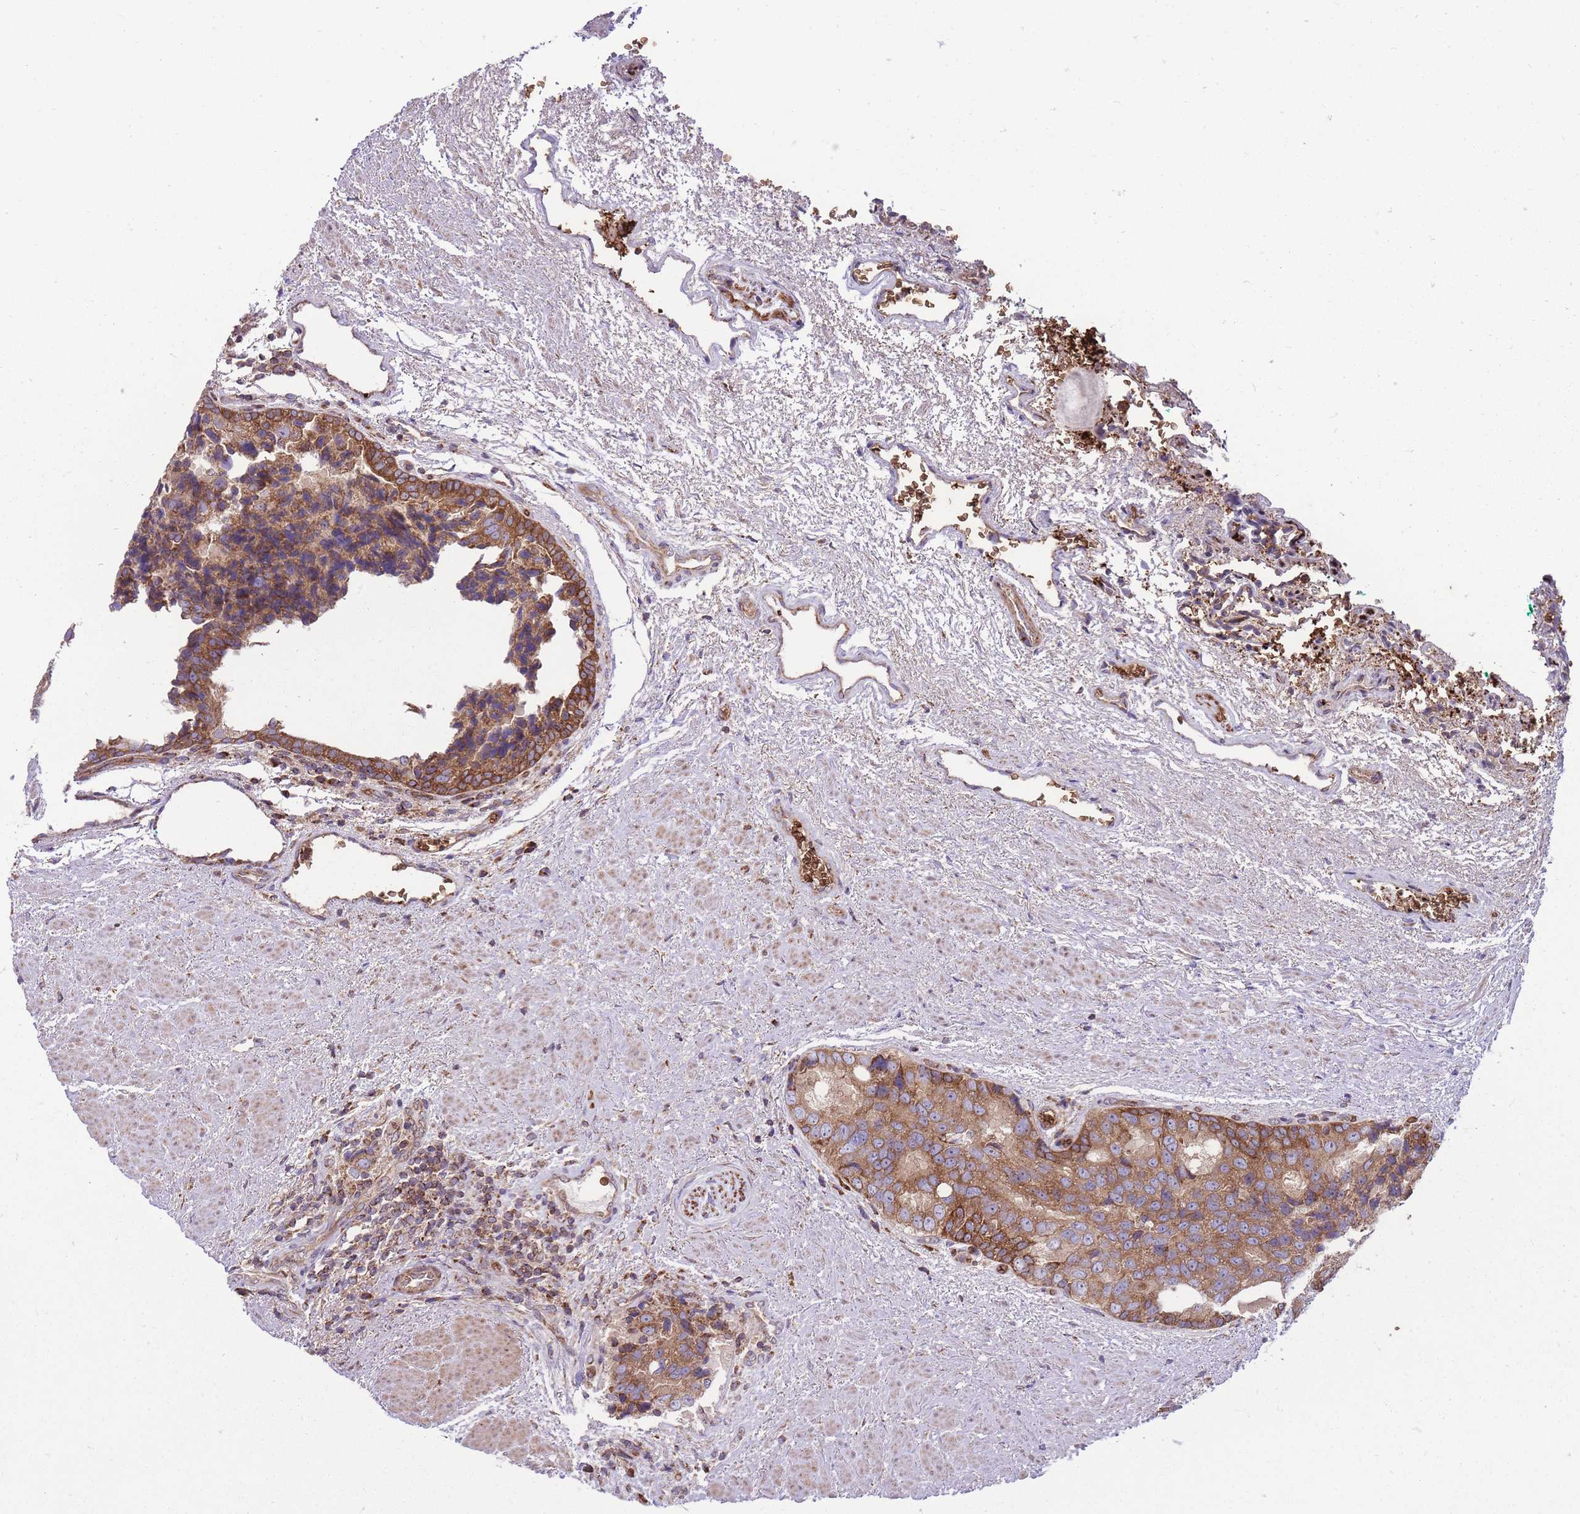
{"staining": {"intensity": "moderate", "quantity": ">75%", "location": "cytoplasmic/membranous"}, "tissue": "prostate cancer", "cell_type": "Tumor cells", "image_type": "cancer", "snomed": [{"axis": "morphology", "description": "Adenocarcinoma, High grade"}, {"axis": "topography", "description": "Prostate"}], "caption": "DAB immunohistochemical staining of prostate high-grade adenocarcinoma shows moderate cytoplasmic/membranous protein expression in approximately >75% of tumor cells. (brown staining indicates protein expression, while blue staining denotes nuclei).", "gene": "ANKRD10", "patient": {"sex": "male", "age": 70}}